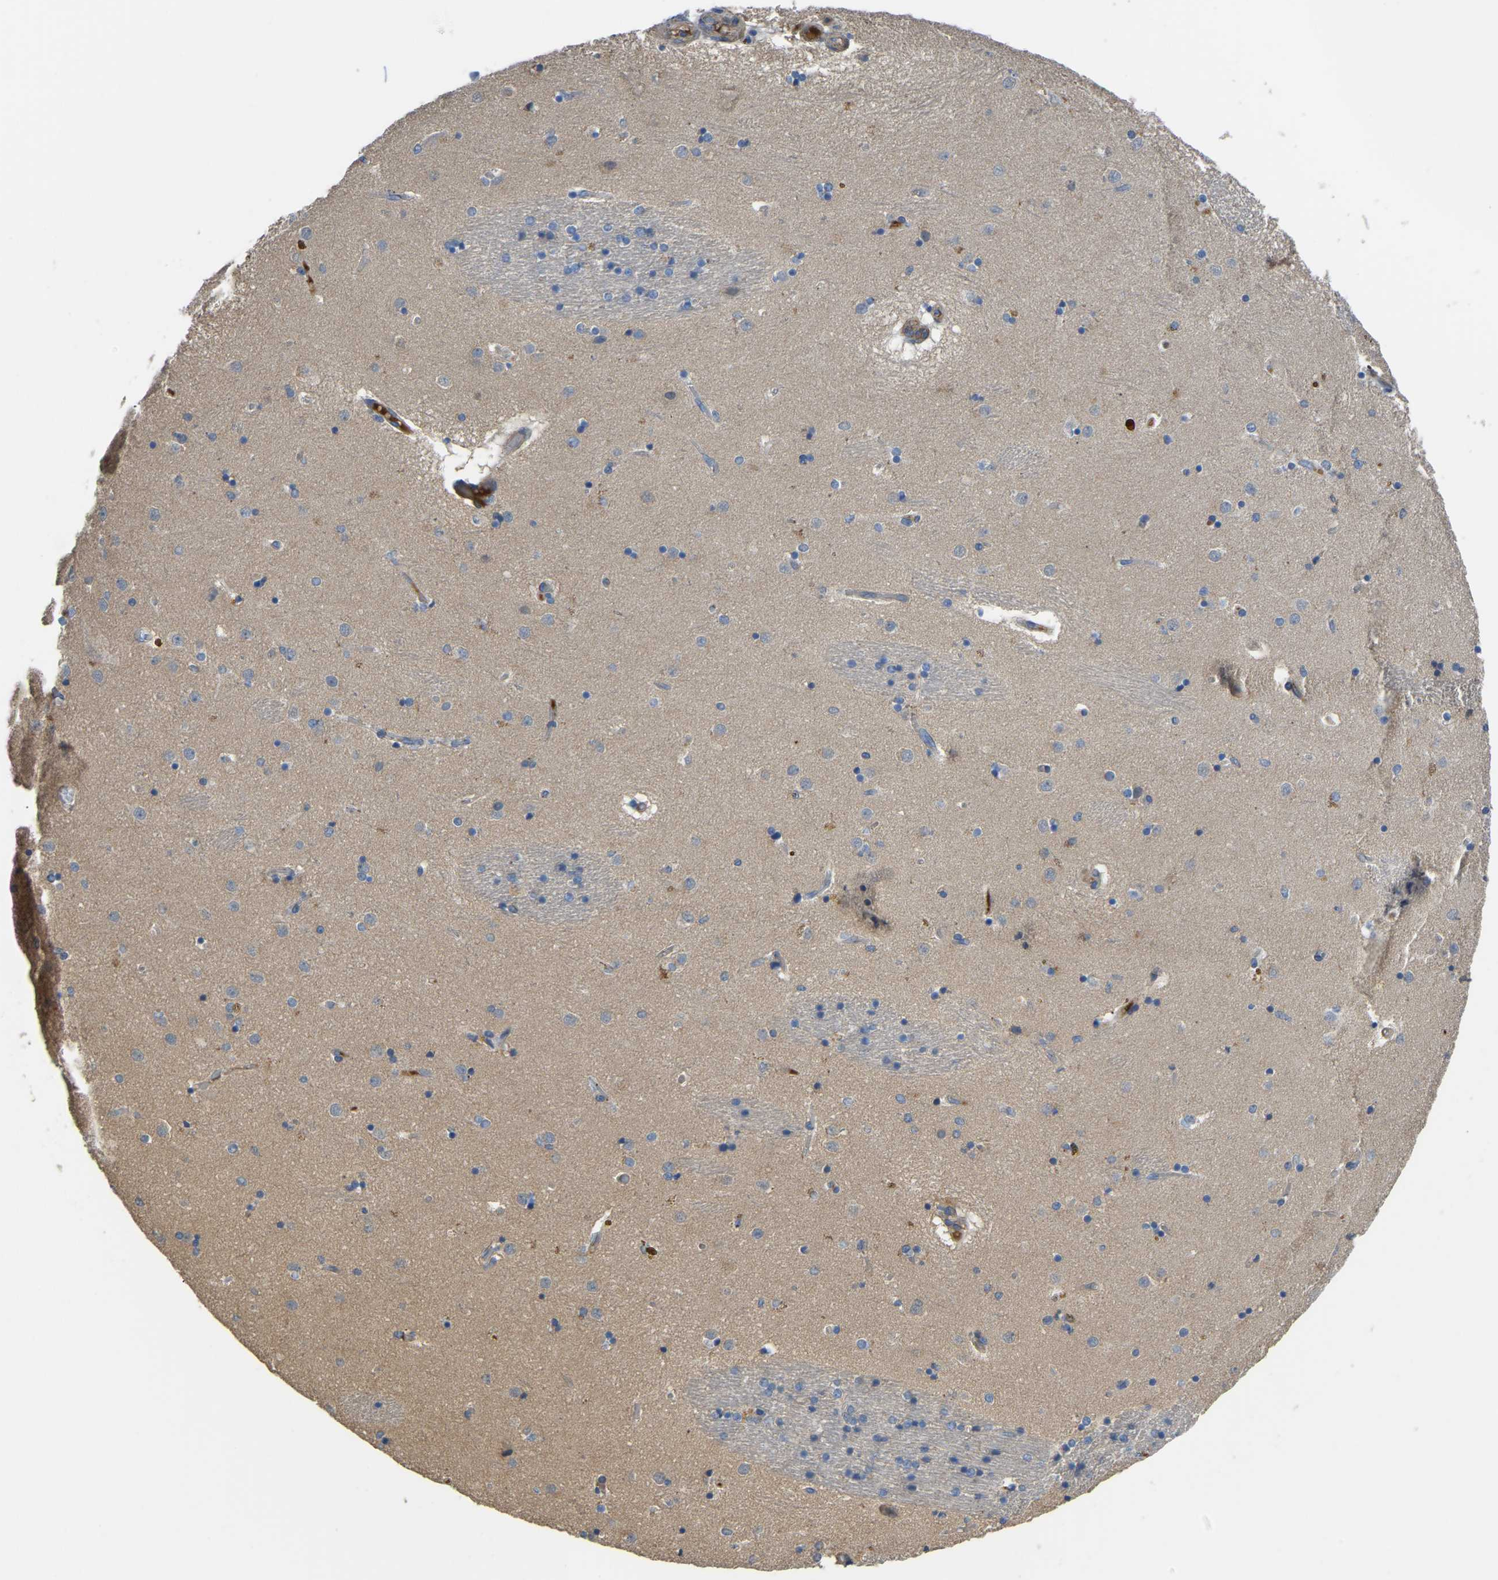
{"staining": {"intensity": "negative", "quantity": "none", "location": "none"}, "tissue": "caudate", "cell_type": "Glial cells", "image_type": "normal", "snomed": [{"axis": "morphology", "description": "Normal tissue, NOS"}, {"axis": "topography", "description": "Lateral ventricle wall"}], "caption": "IHC histopathology image of normal caudate: human caudate stained with DAB exhibits no significant protein expression in glial cells.", "gene": "HIGD2B", "patient": {"sex": "male", "age": 70}}